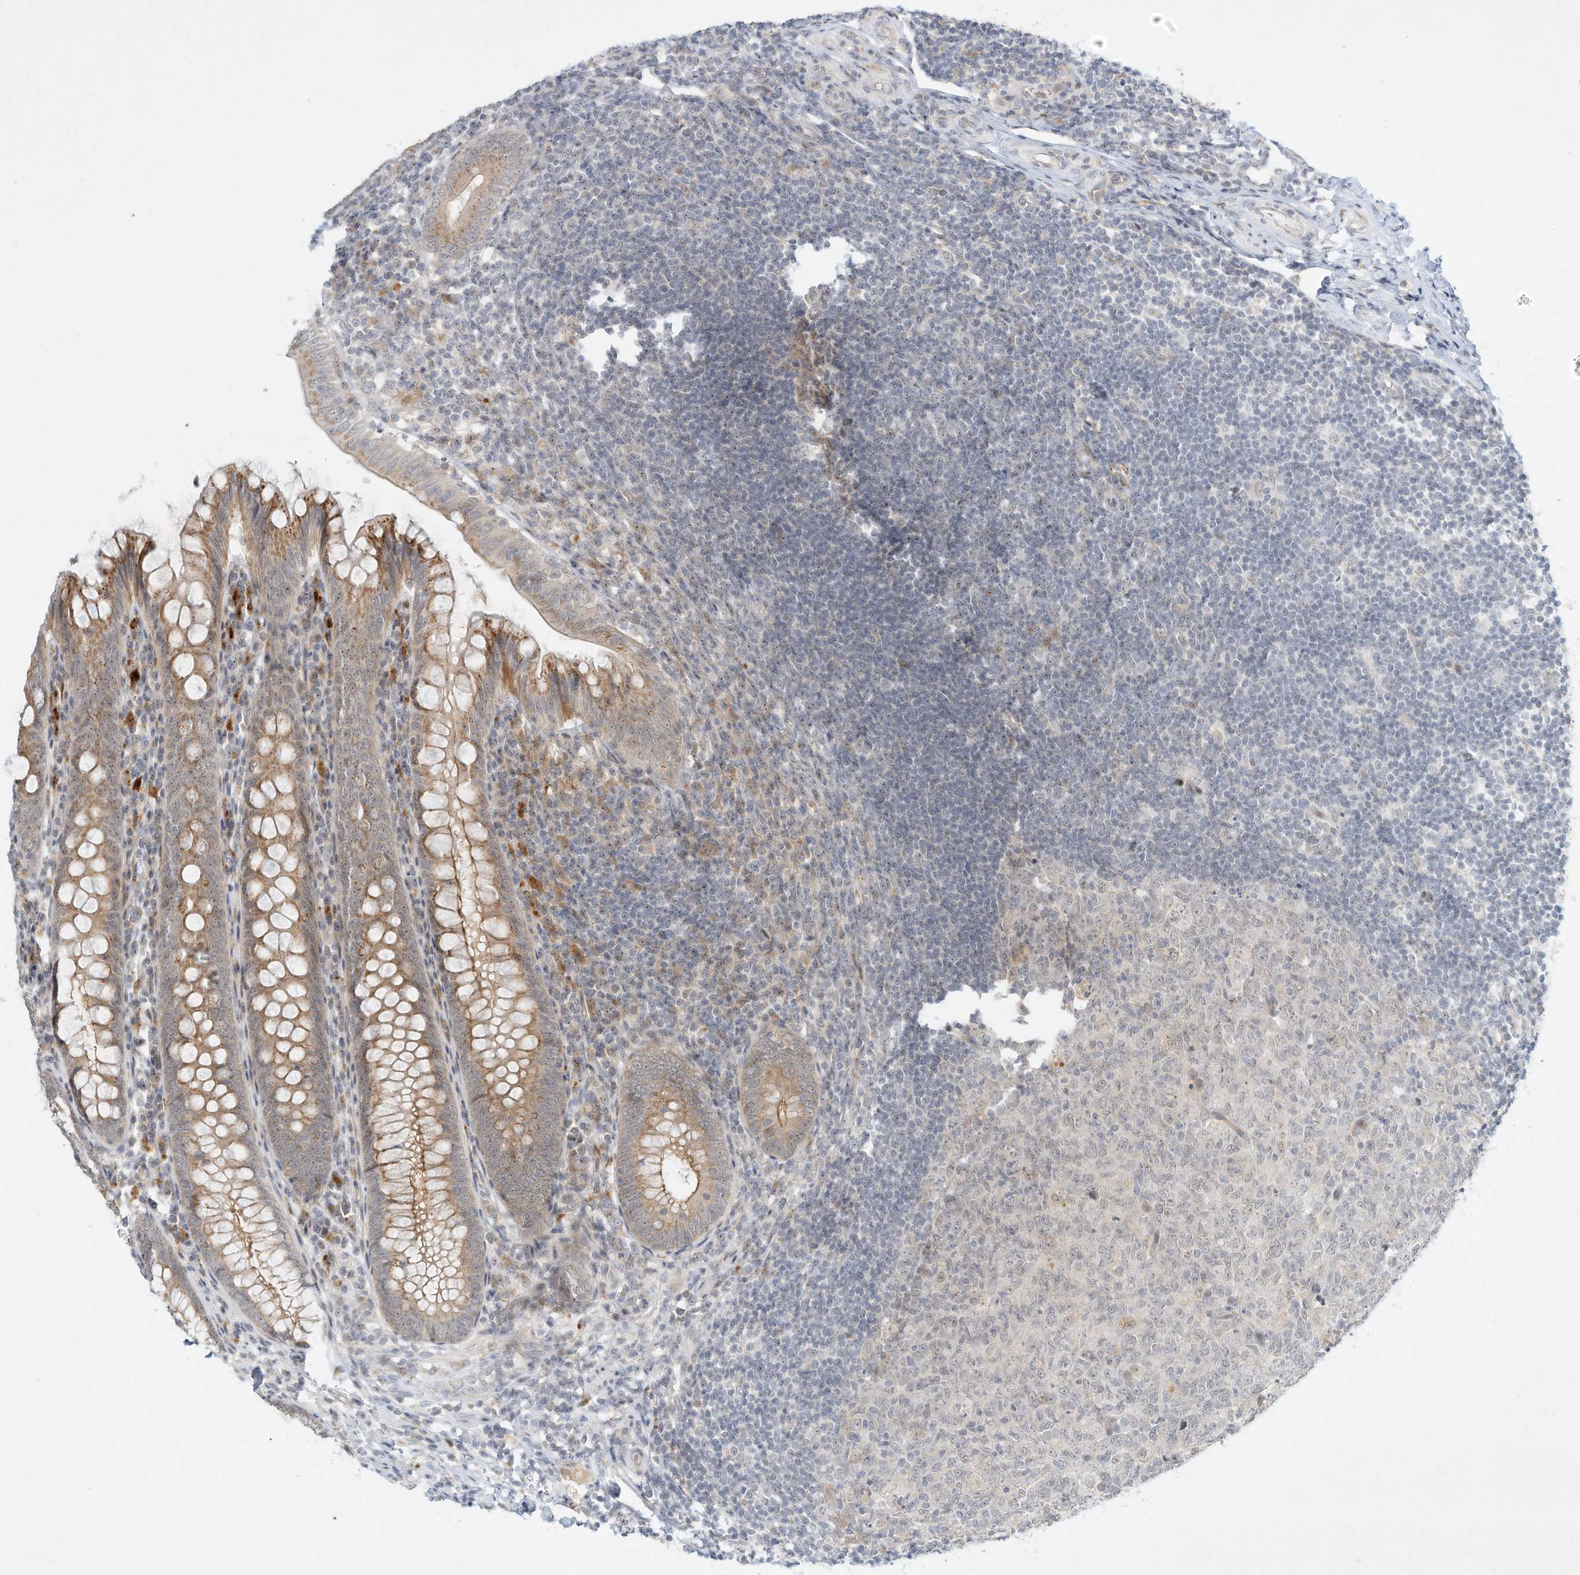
{"staining": {"intensity": "moderate", "quantity": ">75%", "location": "cytoplasmic/membranous"}, "tissue": "appendix", "cell_type": "Glandular cells", "image_type": "normal", "snomed": [{"axis": "morphology", "description": "Normal tissue, NOS"}, {"axis": "topography", "description": "Appendix"}], "caption": "Glandular cells display medium levels of moderate cytoplasmic/membranous expression in about >75% of cells in unremarkable appendix. (DAB = brown stain, brightfield microscopy at high magnification).", "gene": "PAK6", "patient": {"sex": "male", "age": 14}}